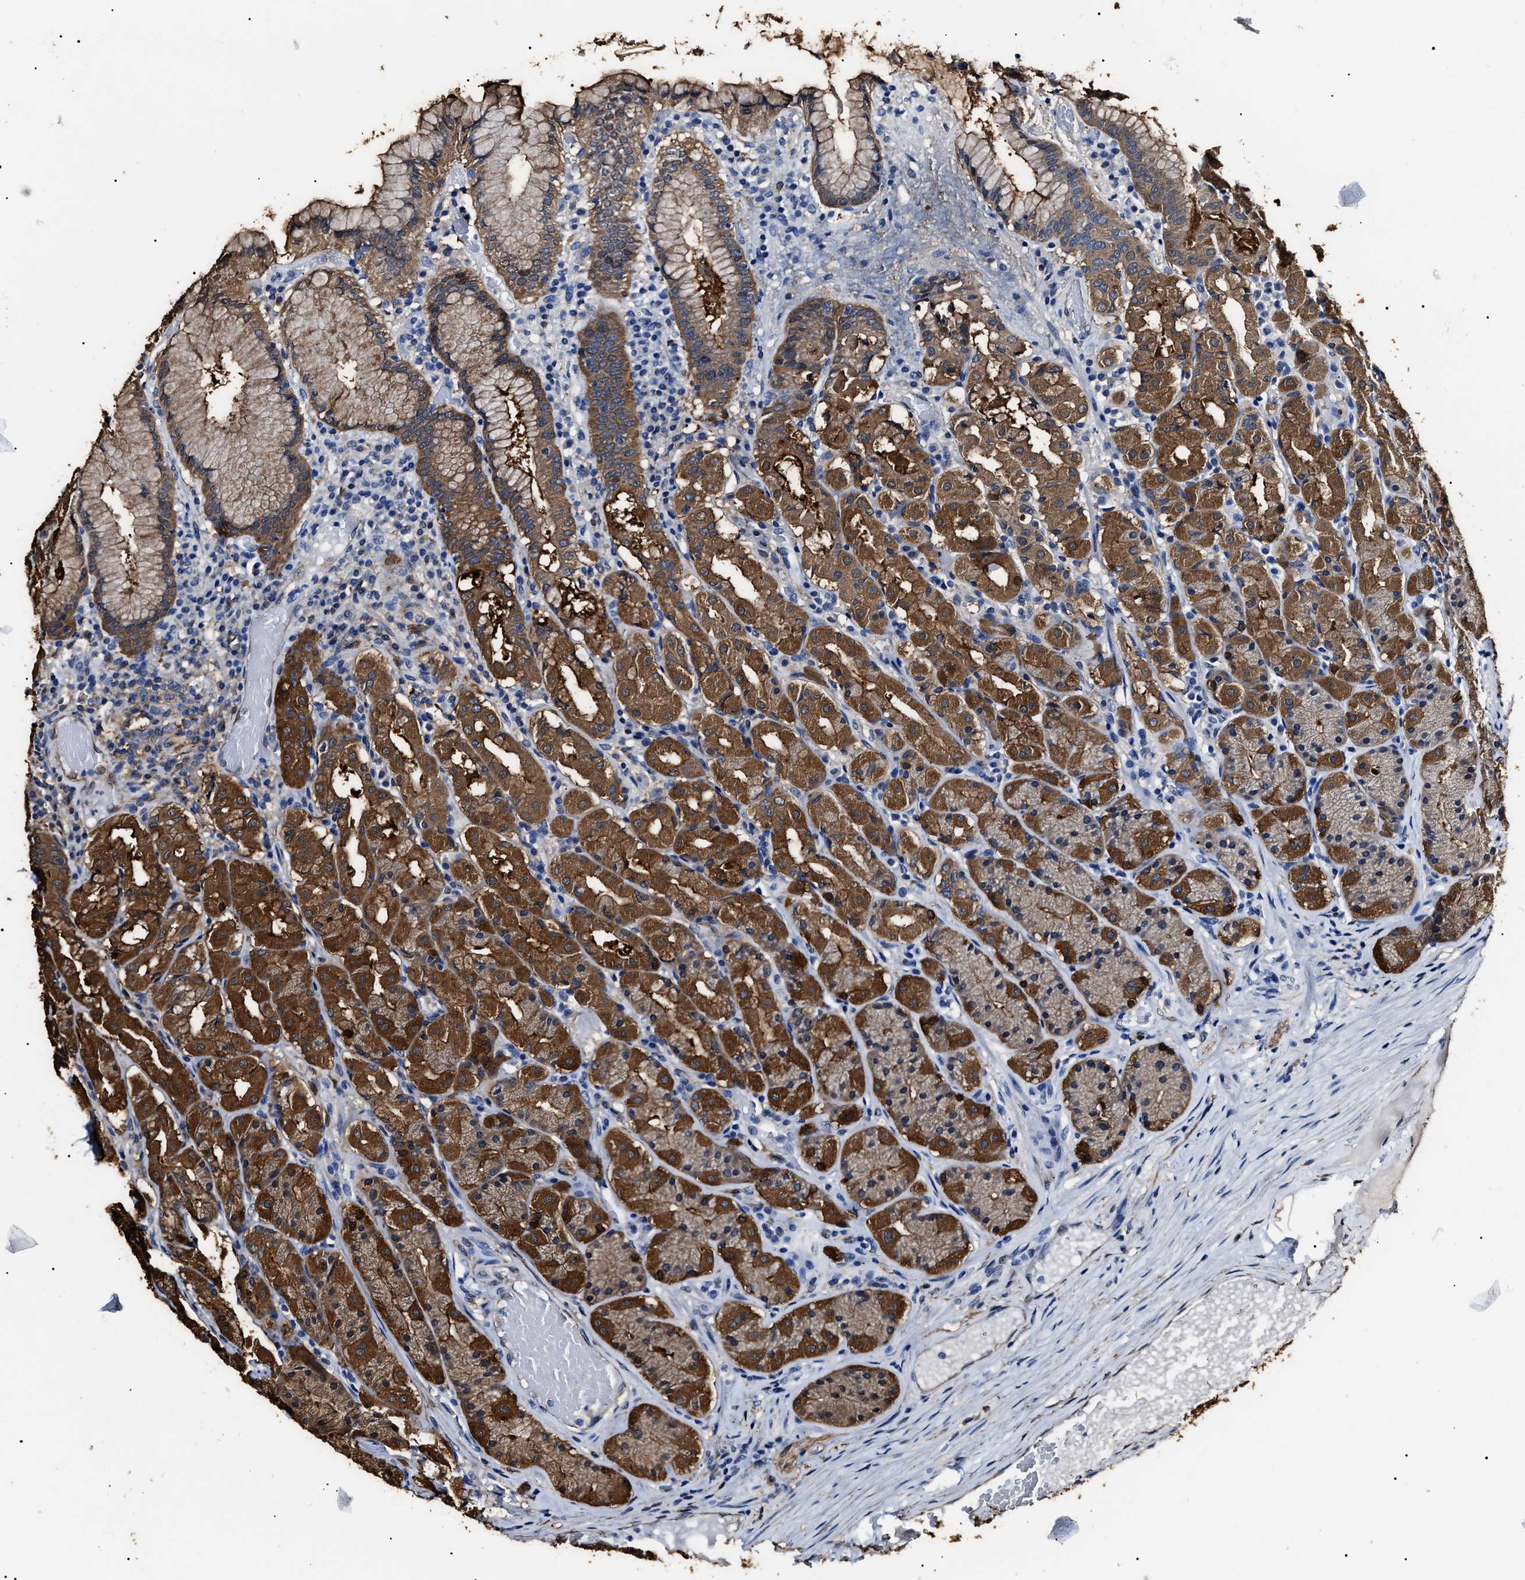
{"staining": {"intensity": "strong", "quantity": ">75%", "location": "cytoplasmic/membranous"}, "tissue": "stomach", "cell_type": "Glandular cells", "image_type": "normal", "snomed": [{"axis": "morphology", "description": "Normal tissue, NOS"}, {"axis": "topography", "description": "Stomach"}, {"axis": "topography", "description": "Stomach, lower"}], "caption": "Immunohistochemistry micrograph of unremarkable stomach stained for a protein (brown), which exhibits high levels of strong cytoplasmic/membranous expression in about >75% of glandular cells.", "gene": "ALDH1A1", "patient": {"sex": "female", "age": 56}}